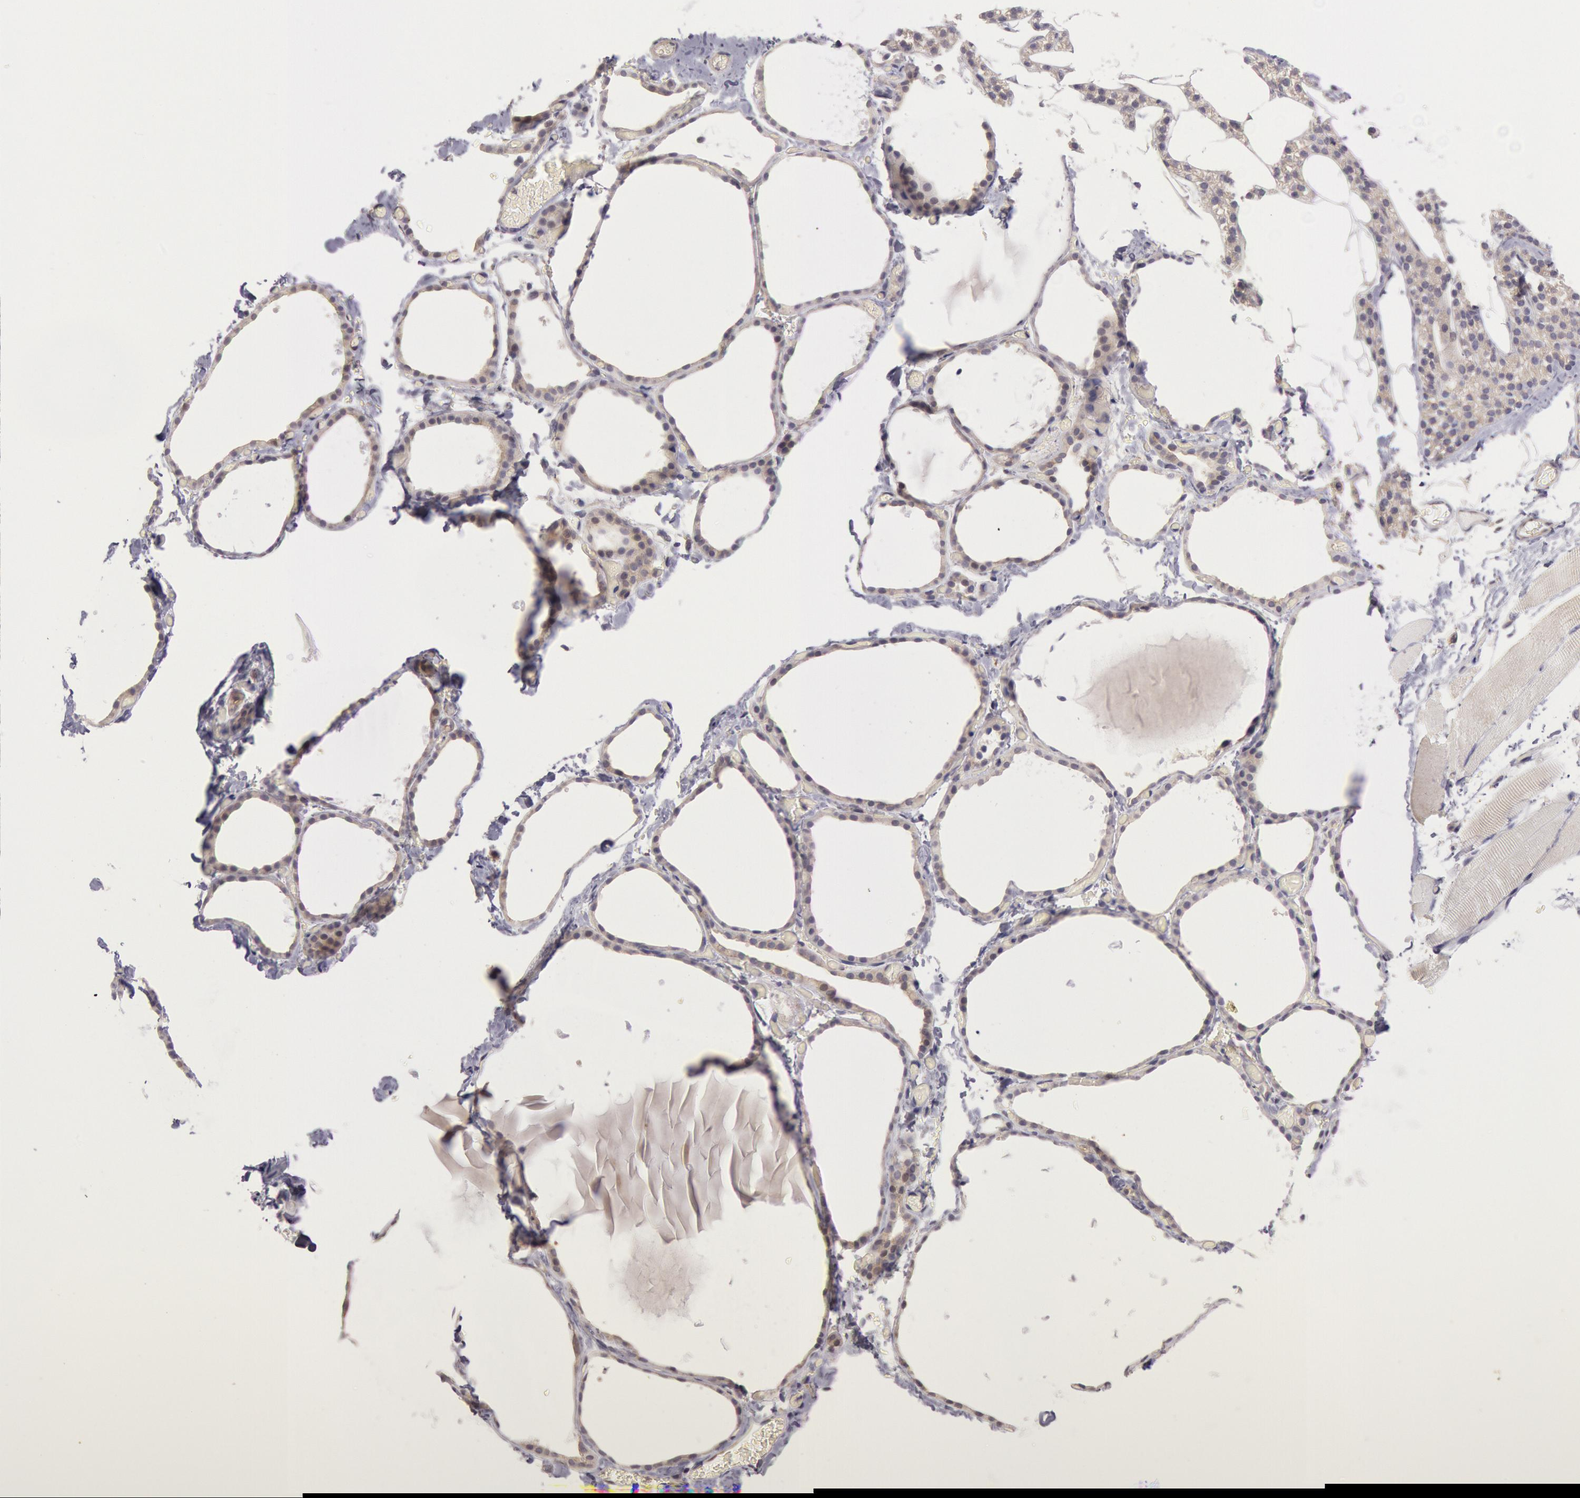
{"staining": {"intensity": "negative", "quantity": "none", "location": "none"}, "tissue": "thyroid gland", "cell_type": "Glandular cells", "image_type": "normal", "snomed": [{"axis": "morphology", "description": "Normal tissue, NOS"}, {"axis": "topography", "description": "Thyroid gland"}], "caption": "Immunohistochemistry (IHC) histopathology image of benign thyroid gland: human thyroid gland stained with DAB reveals no significant protein expression in glandular cells. The staining is performed using DAB brown chromogen with nuclei counter-stained in using hematoxylin.", "gene": "AMOTL1", "patient": {"sex": "female", "age": 22}}